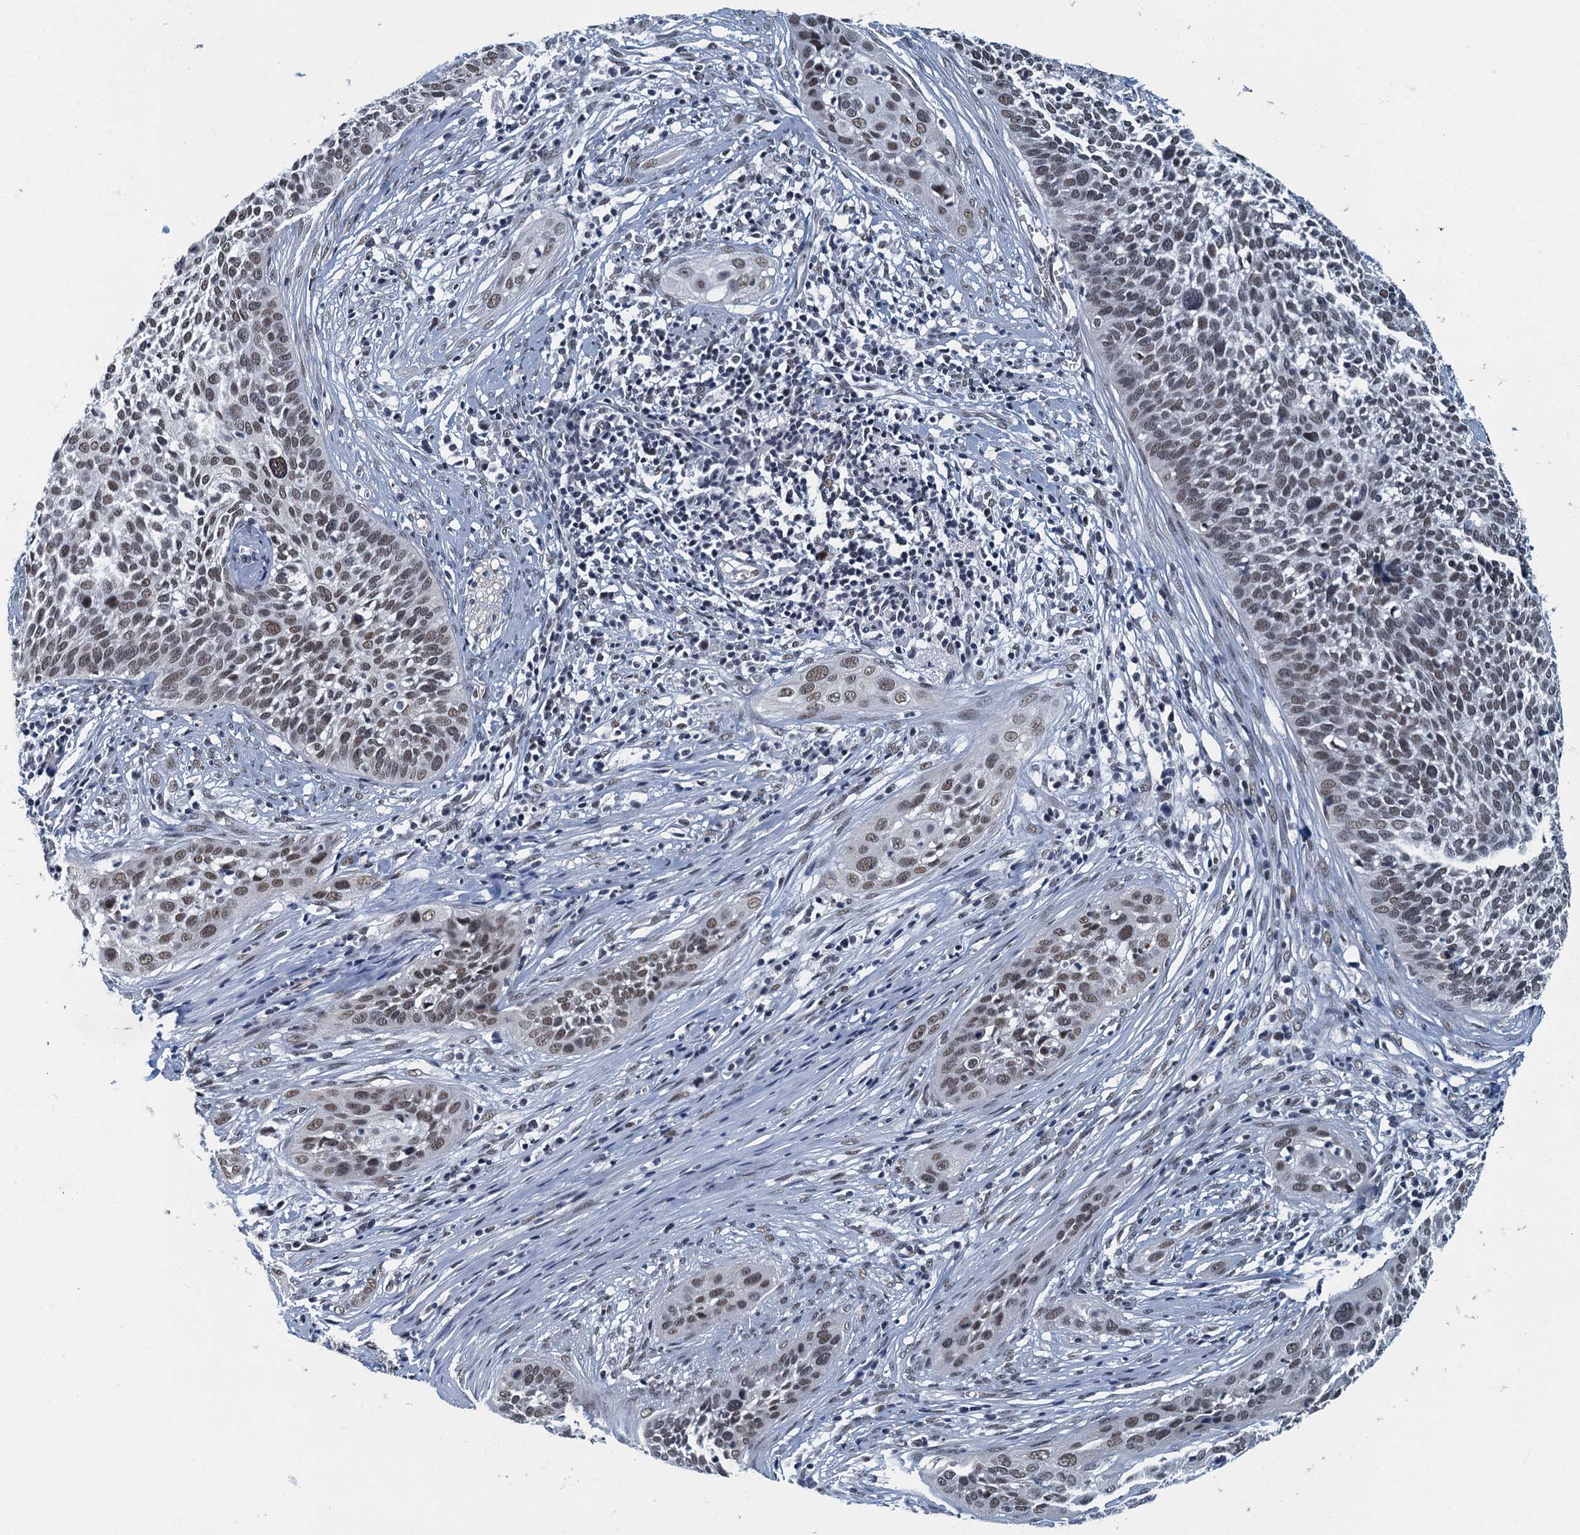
{"staining": {"intensity": "moderate", "quantity": ">75%", "location": "nuclear"}, "tissue": "cervical cancer", "cell_type": "Tumor cells", "image_type": "cancer", "snomed": [{"axis": "morphology", "description": "Squamous cell carcinoma, NOS"}, {"axis": "topography", "description": "Cervix"}], "caption": "Immunohistochemical staining of cervical cancer (squamous cell carcinoma) shows medium levels of moderate nuclear protein expression in about >75% of tumor cells.", "gene": "GADL1", "patient": {"sex": "female", "age": 34}}